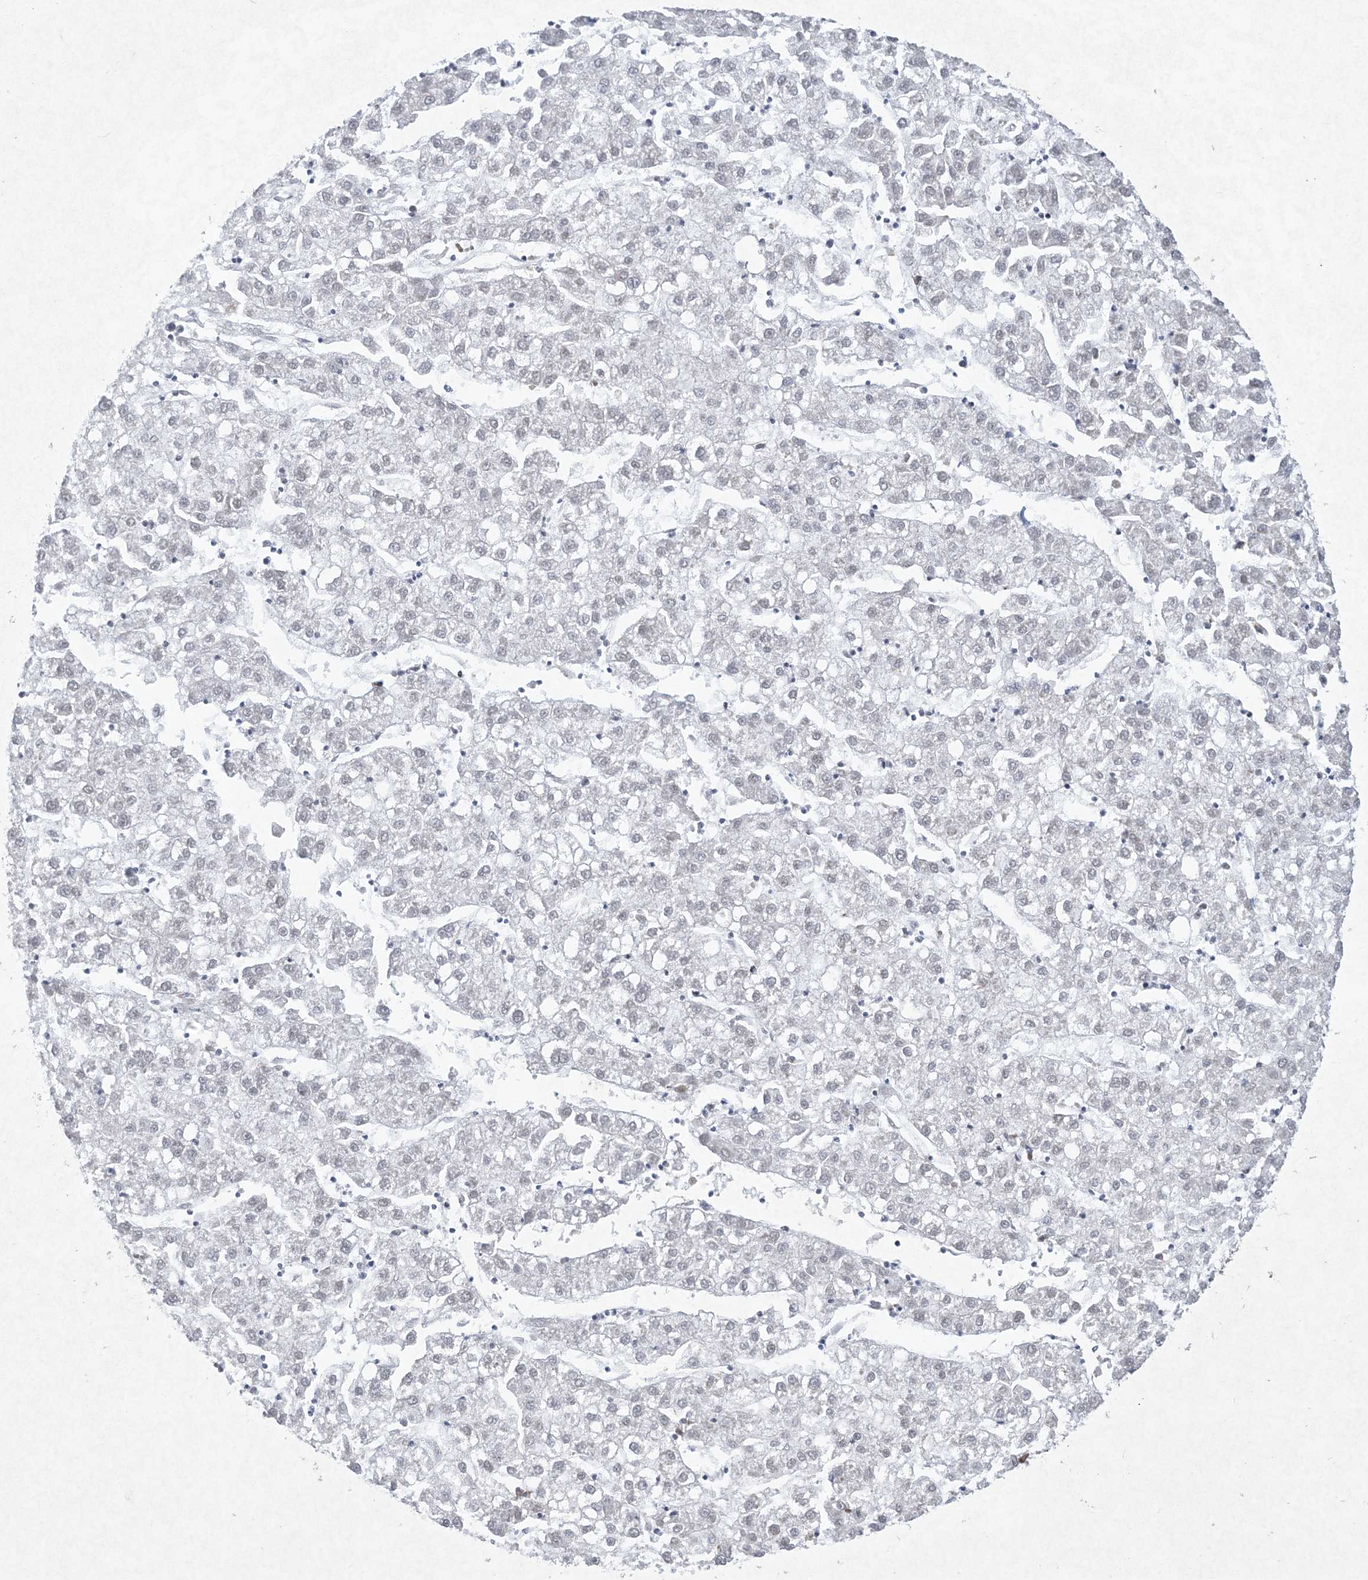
{"staining": {"intensity": "negative", "quantity": "none", "location": "none"}, "tissue": "liver cancer", "cell_type": "Tumor cells", "image_type": "cancer", "snomed": [{"axis": "morphology", "description": "Carcinoma, Hepatocellular, NOS"}, {"axis": "topography", "description": "Liver"}], "caption": "A high-resolution image shows IHC staining of liver cancer, which reveals no significant positivity in tumor cells.", "gene": "PKNOX2", "patient": {"sex": "male", "age": 72}}